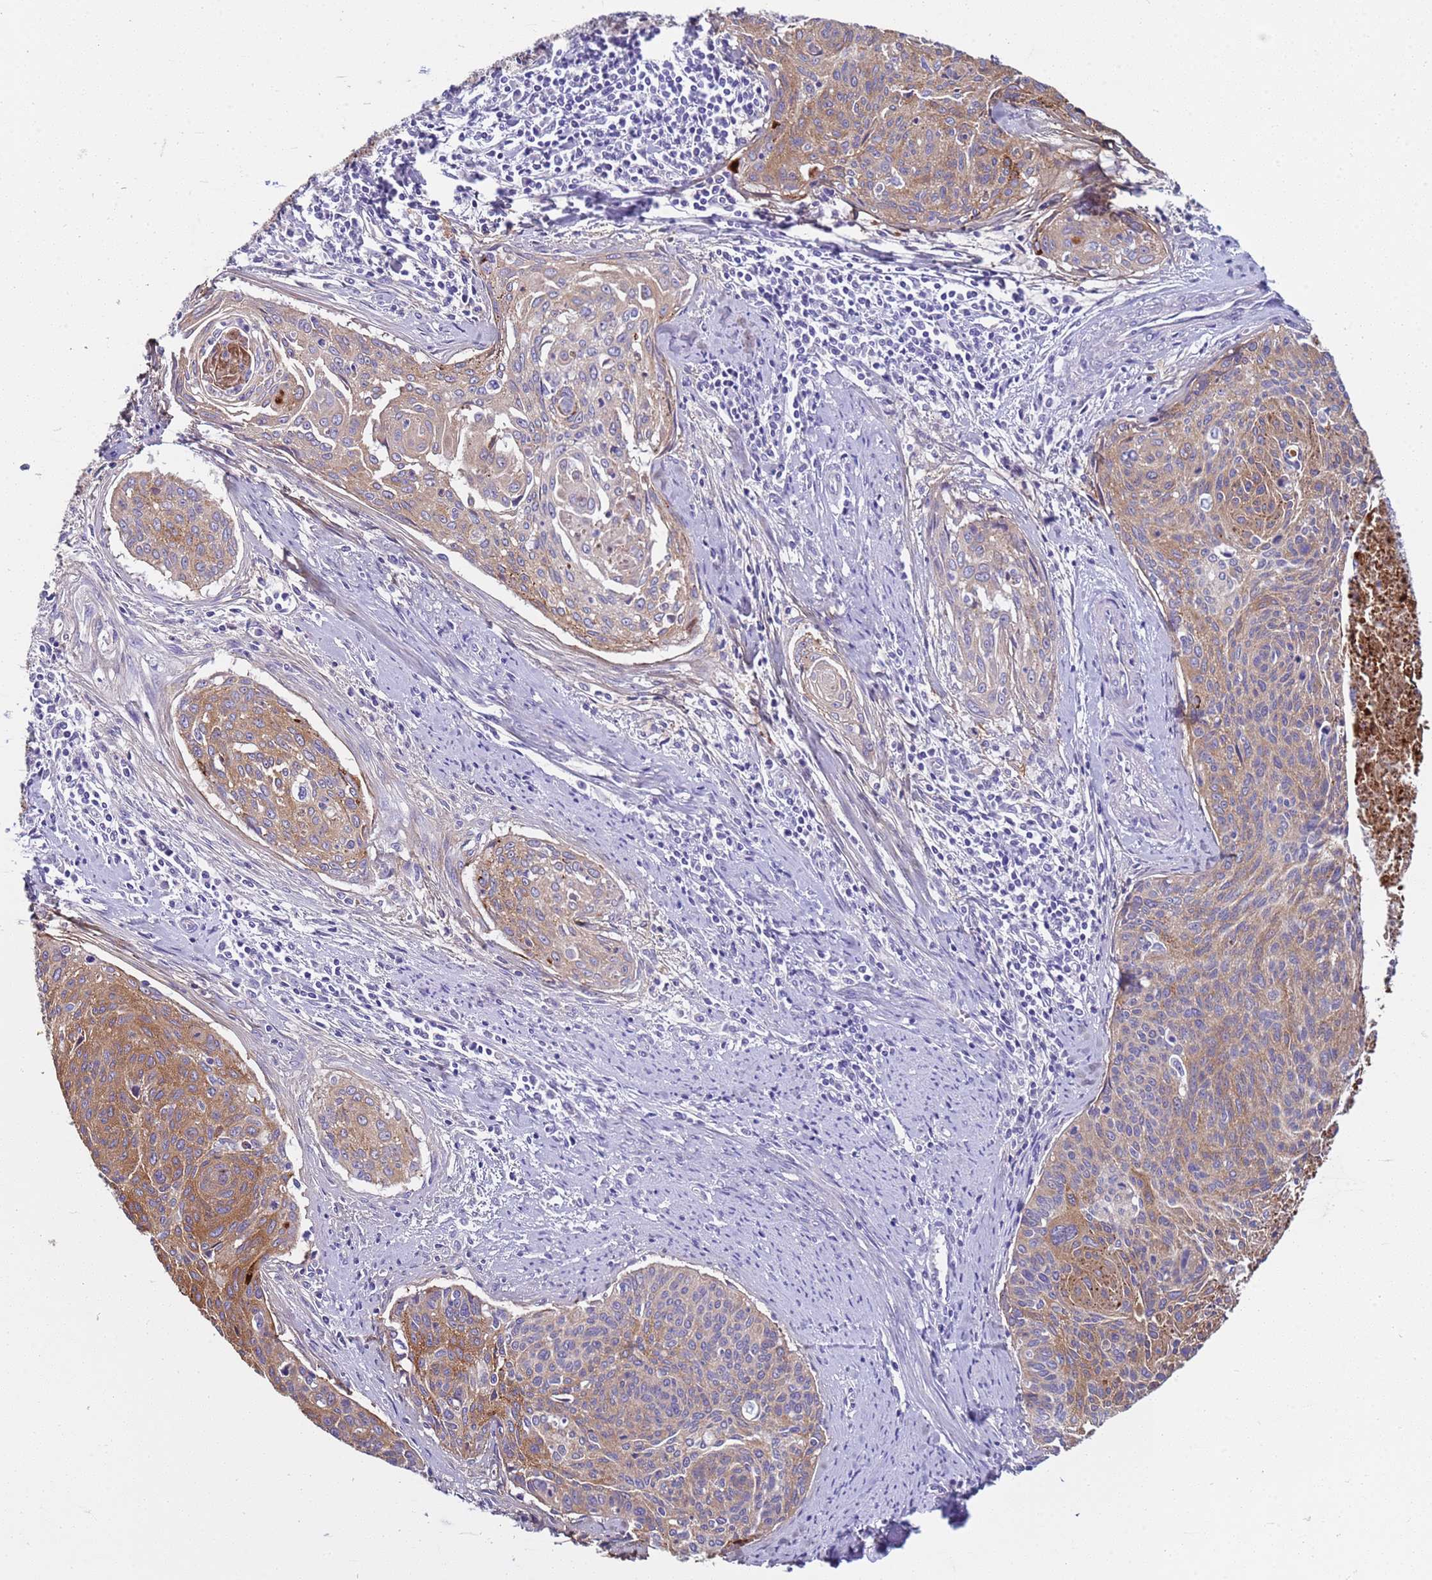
{"staining": {"intensity": "moderate", "quantity": ">75%", "location": "cytoplasmic/membranous"}, "tissue": "cervical cancer", "cell_type": "Tumor cells", "image_type": "cancer", "snomed": [{"axis": "morphology", "description": "Squamous cell carcinoma, NOS"}, {"axis": "topography", "description": "Cervix"}], "caption": "DAB immunohistochemical staining of human squamous cell carcinoma (cervical) exhibits moderate cytoplasmic/membranous protein staining in about >75% of tumor cells. (brown staining indicates protein expression, while blue staining denotes nuclei).", "gene": "TRIM51", "patient": {"sex": "female", "age": 55}}